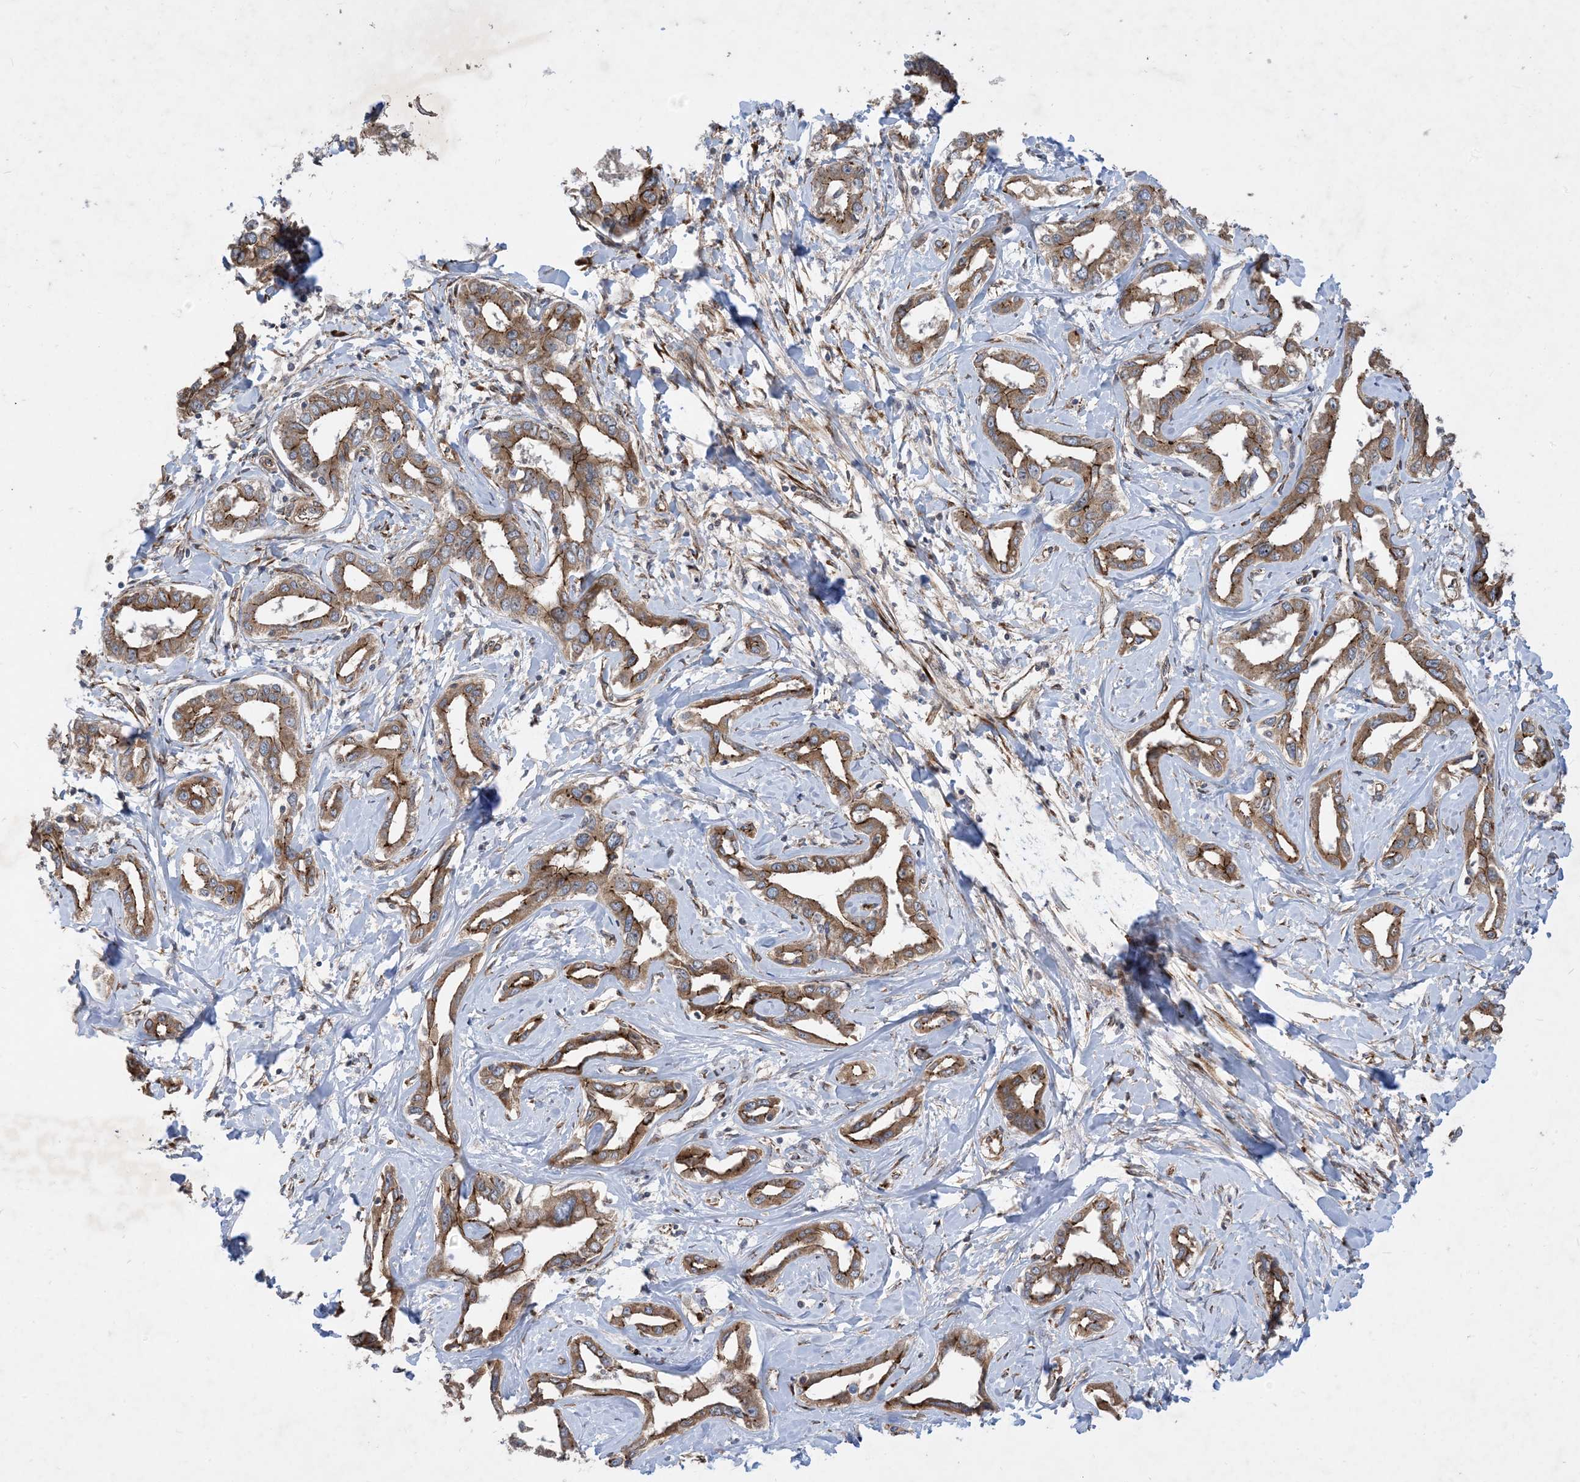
{"staining": {"intensity": "moderate", "quantity": ">75%", "location": "cytoplasmic/membranous"}, "tissue": "liver cancer", "cell_type": "Tumor cells", "image_type": "cancer", "snomed": [{"axis": "morphology", "description": "Cholangiocarcinoma"}, {"axis": "topography", "description": "Liver"}], "caption": "Protein expression by immunohistochemistry (IHC) reveals moderate cytoplasmic/membranous positivity in approximately >75% of tumor cells in liver cancer (cholangiocarcinoma).", "gene": "OTOP1", "patient": {"sex": "male", "age": 59}}